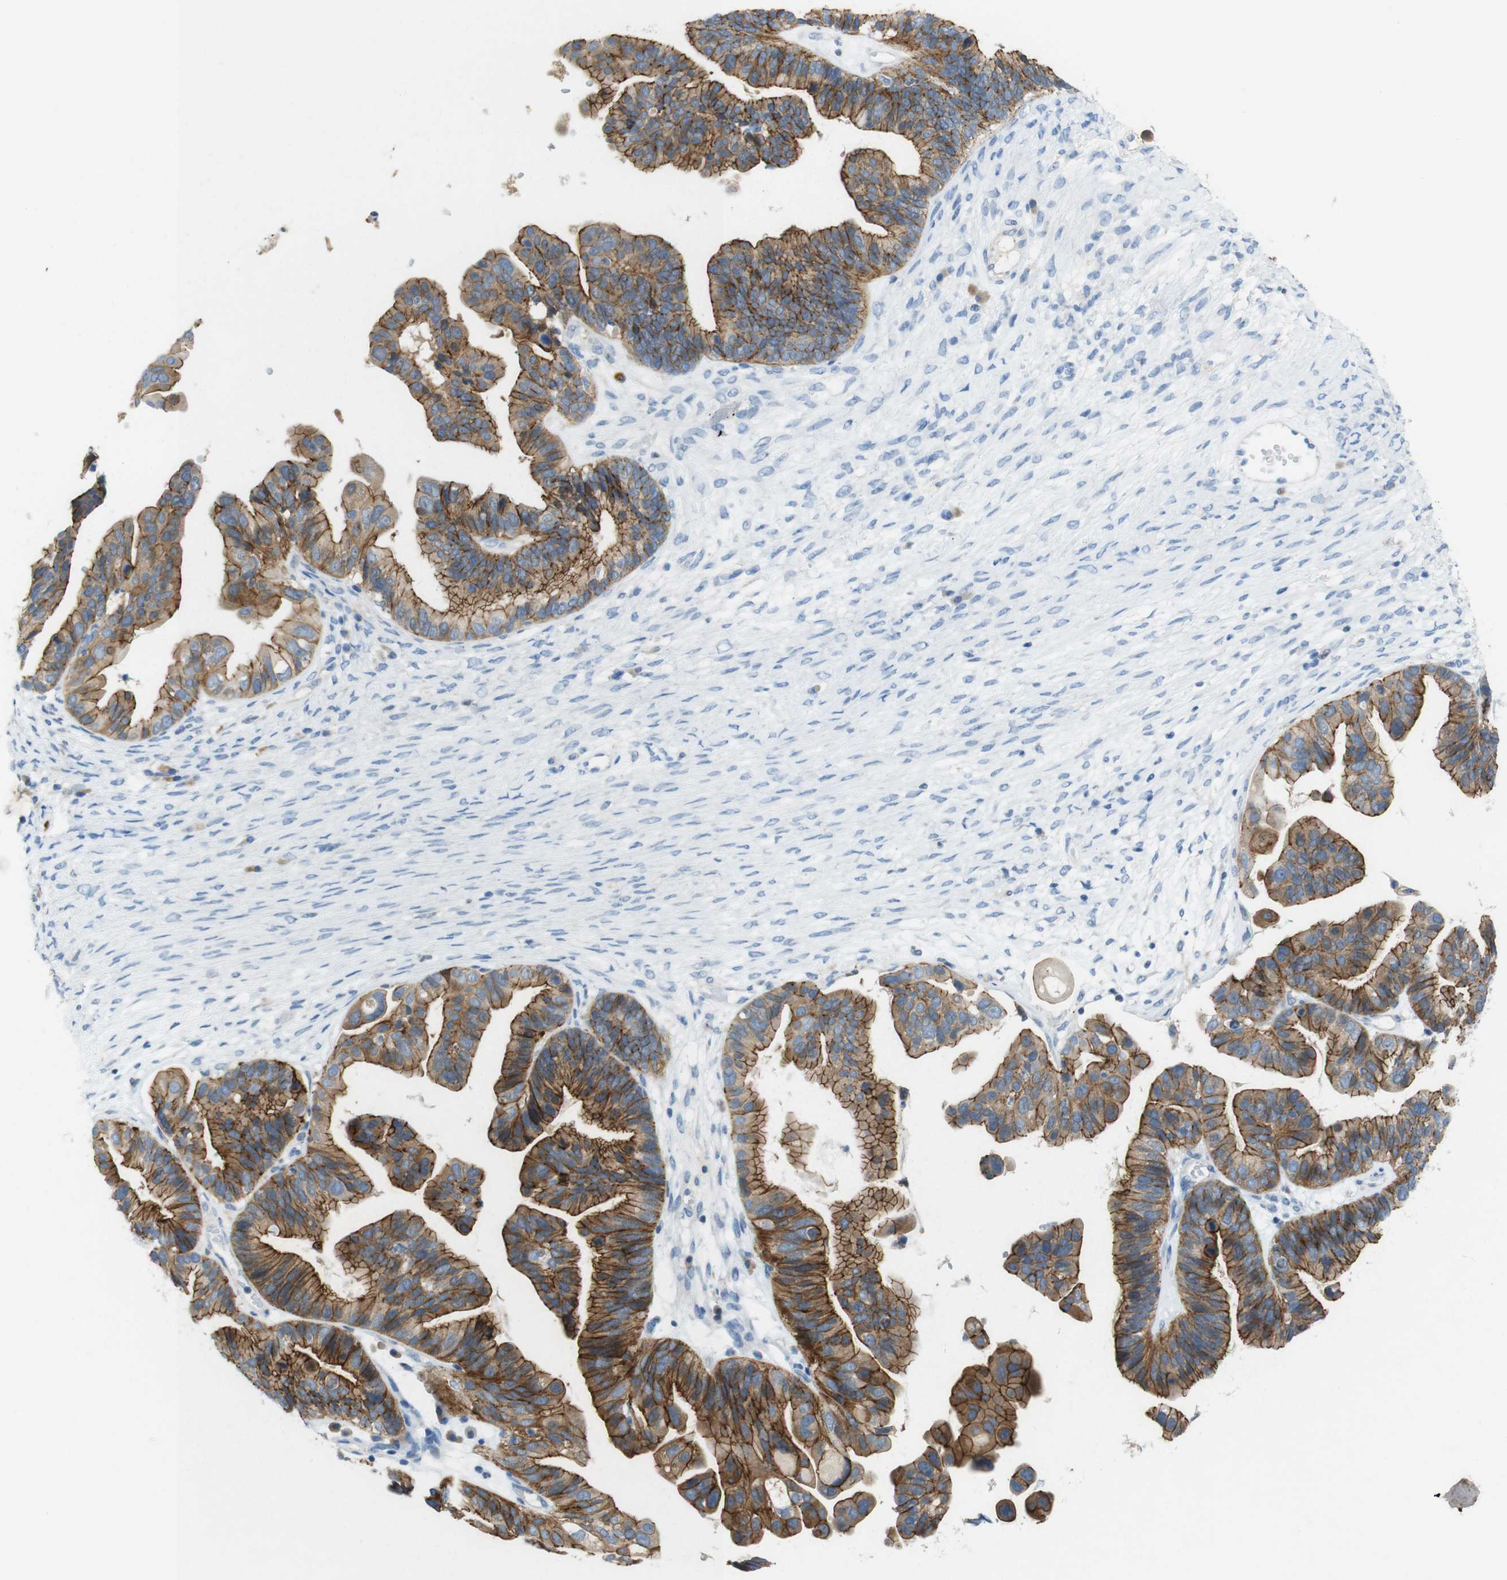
{"staining": {"intensity": "moderate", "quantity": "25%-75%", "location": "cytoplasmic/membranous"}, "tissue": "ovarian cancer", "cell_type": "Tumor cells", "image_type": "cancer", "snomed": [{"axis": "morphology", "description": "Cystadenocarcinoma, serous, NOS"}, {"axis": "topography", "description": "Ovary"}], "caption": "High-magnification brightfield microscopy of ovarian cancer (serous cystadenocarcinoma) stained with DAB (brown) and counterstained with hematoxylin (blue). tumor cells exhibit moderate cytoplasmic/membranous positivity is identified in about25%-75% of cells. (brown staining indicates protein expression, while blue staining denotes nuclei).", "gene": "TJP3", "patient": {"sex": "female", "age": 56}}